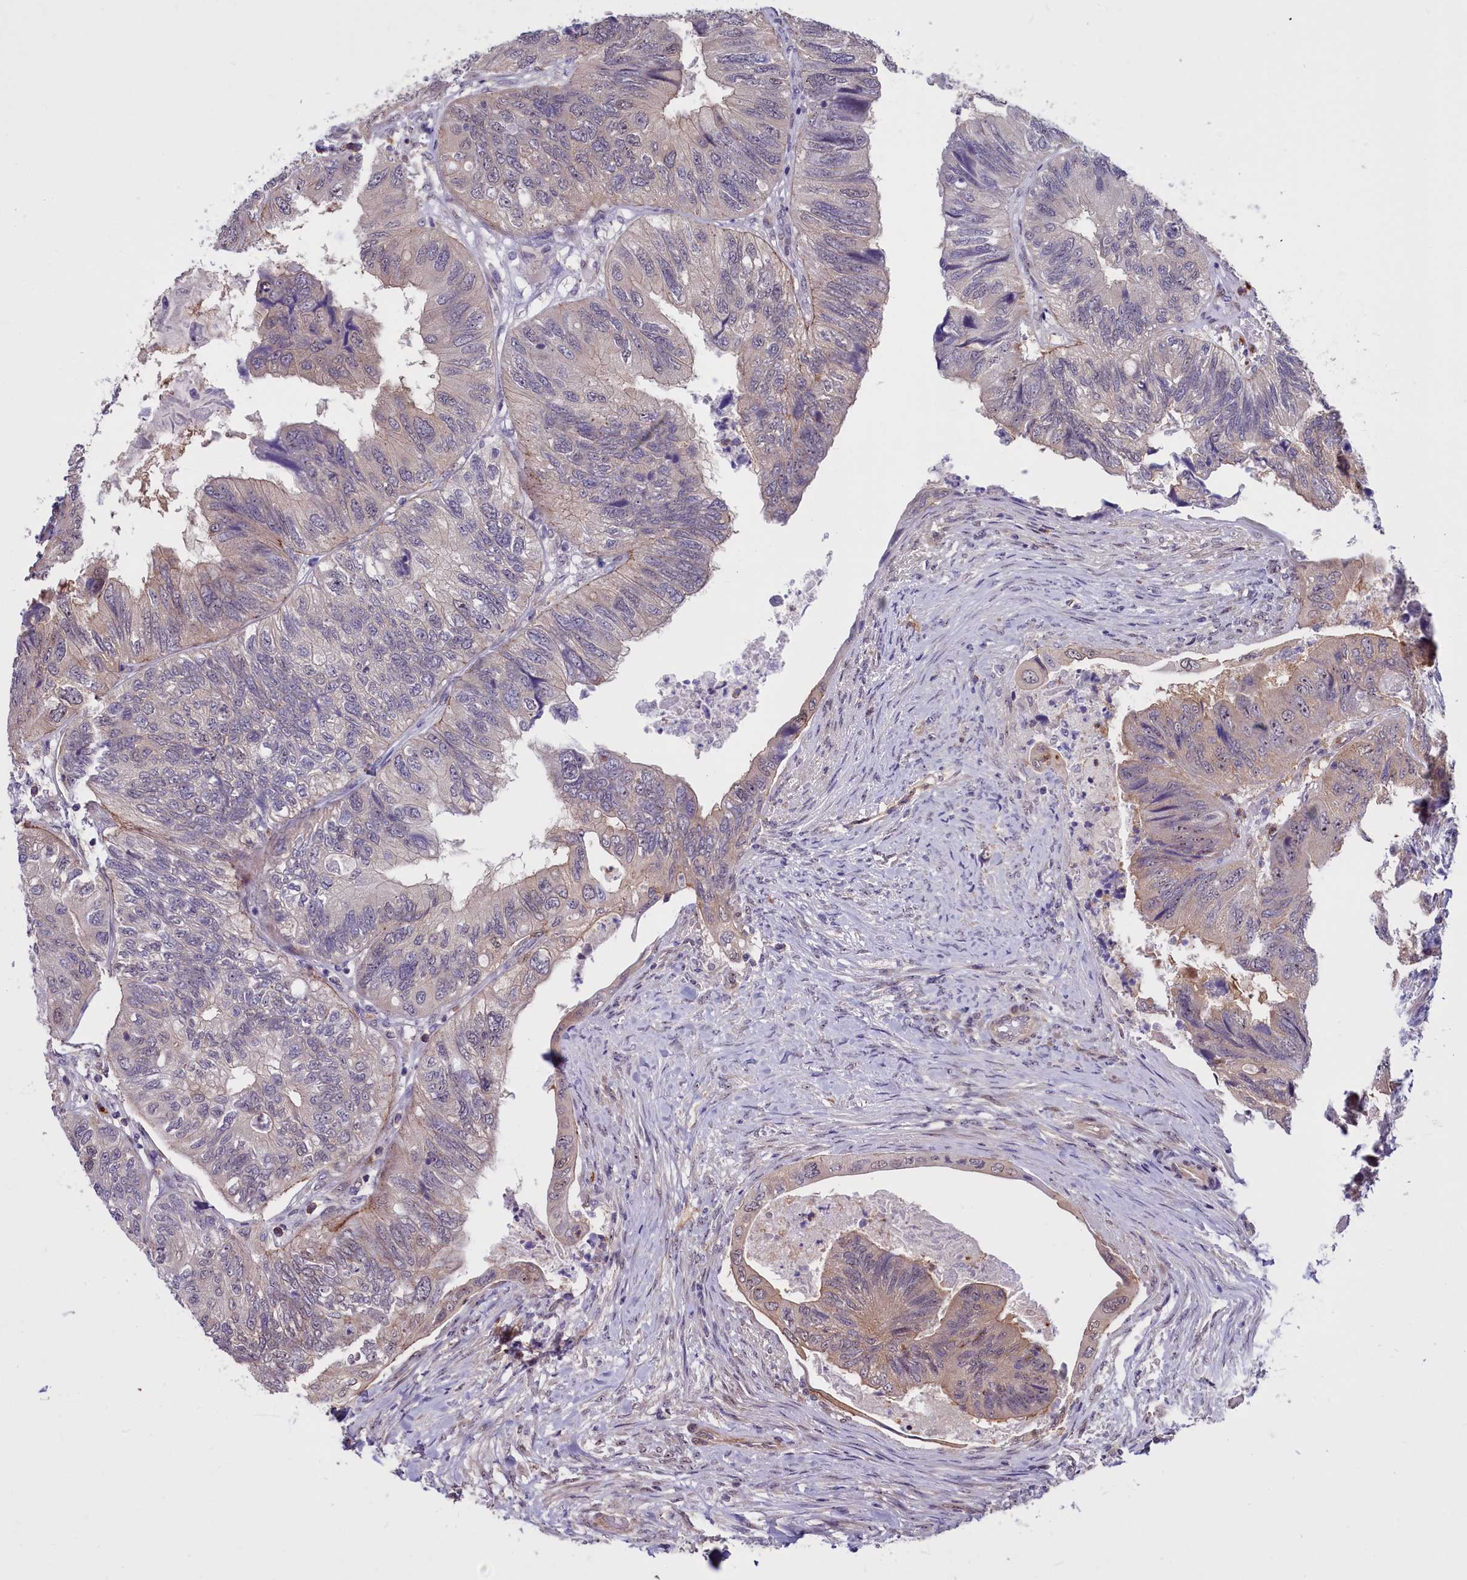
{"staining": {"intensity": "moderate", "quantity": "<25%", "location": "cytoplasmic/membranous"}, "tissue": "colorectal cancer", "cell_type": "Tumor cells", "image_type": "cancer", "snomed": [{"axis": "morphology", "description": "Adenocarcinoma, NOS"}, {"axis": "topography", "description": "Rectum"}], "caption": "Human colorectal cancer (adenocarcinoma) stained with a protein marker displays moderate staining in tumor cells.", "gene": "BCAR1", "patient": {"sex": "male", "age": 63}}